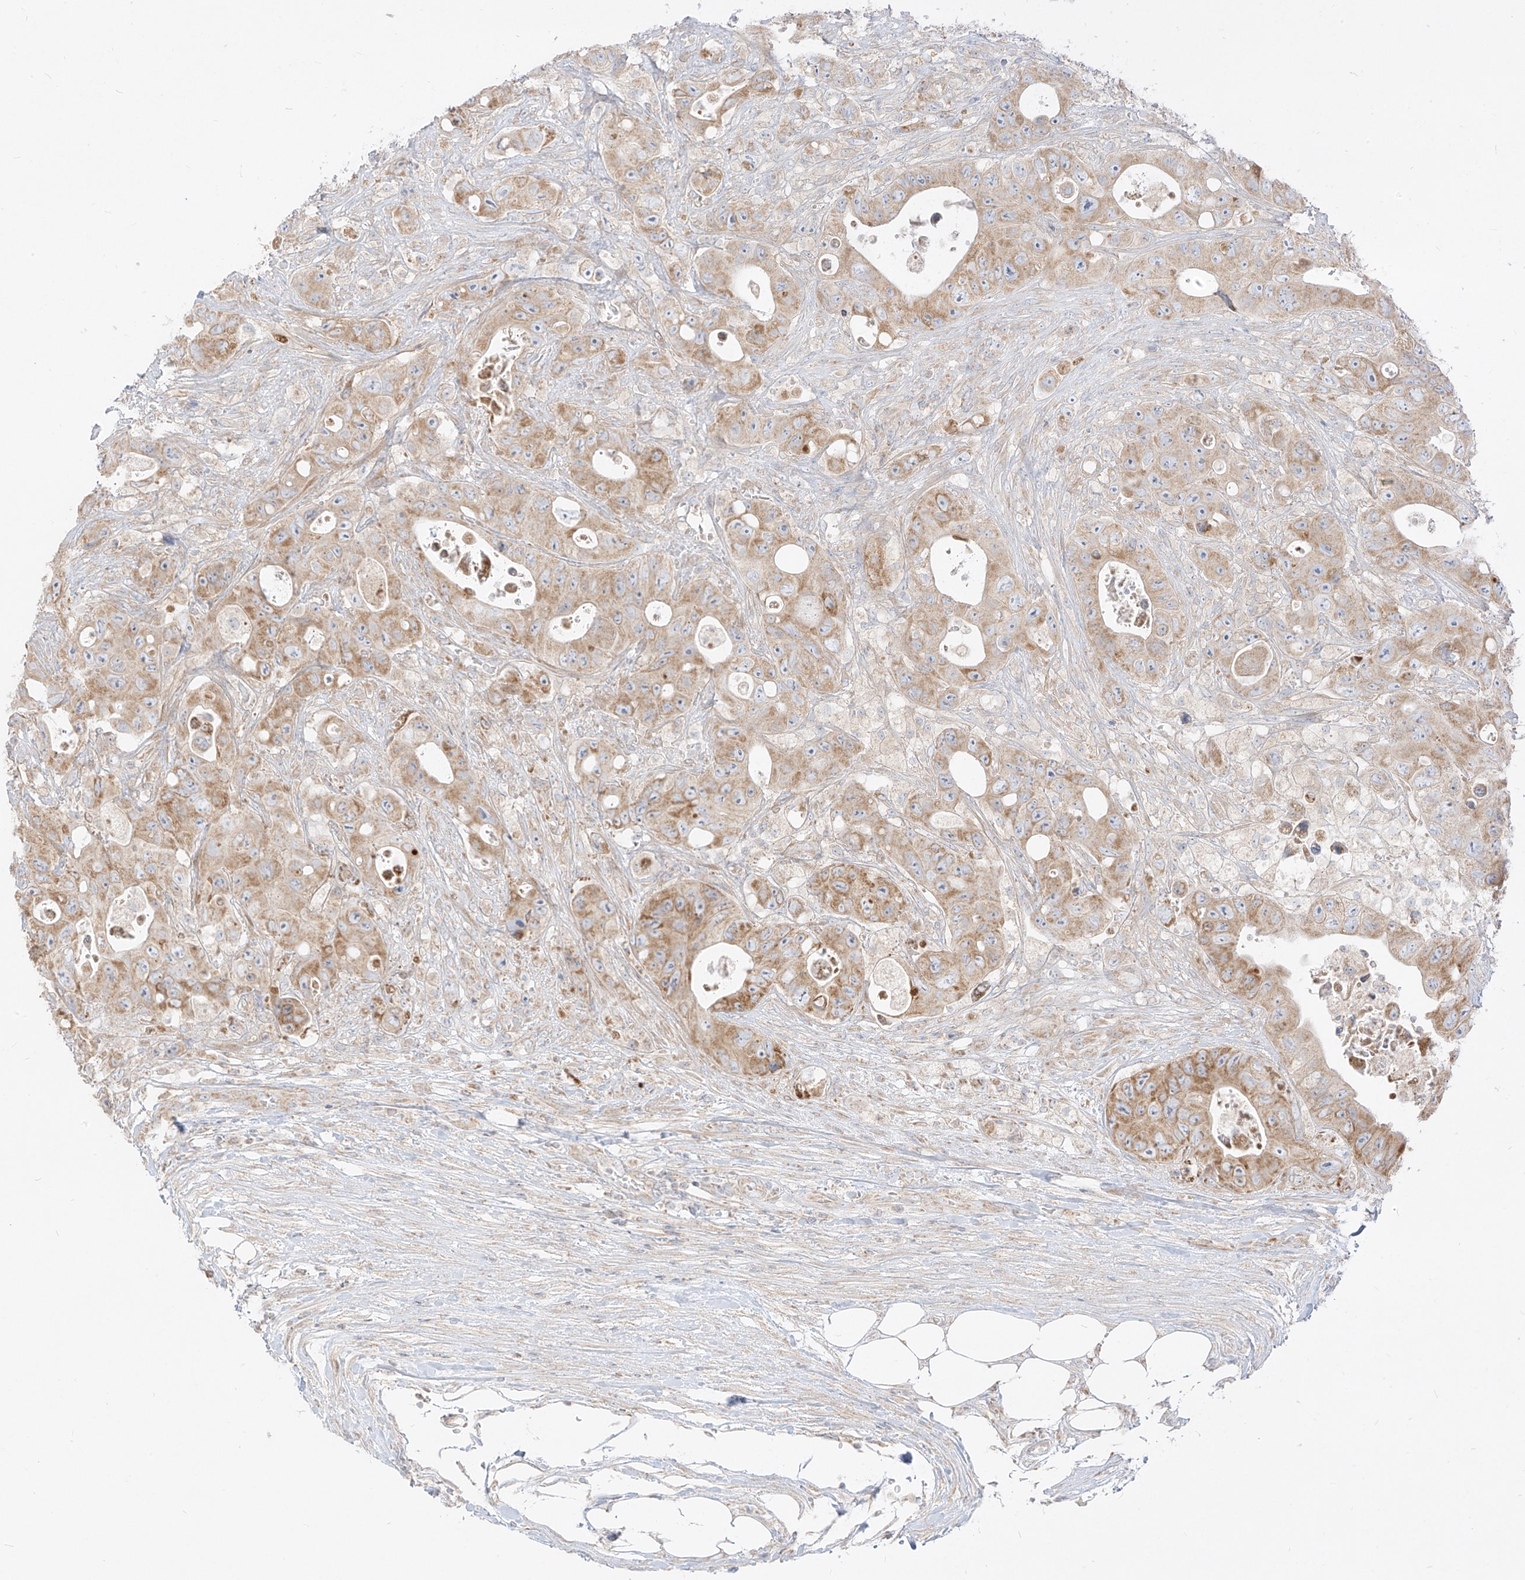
{"staining": {"intensity": "moderate", "quantity": ">75%", "location": "cytoplasmic/membranous"}, "tissue": "colorectal cancer", "cell_type": "Tumor cells", "image_type": "cancer", "snomed": [{"axis": "morphology", "description": "Adenocarcinoma, NOS"}, {"axis": "topography", "description": "Colon"}], "caption": "Immunohistochemical staining of human colorectal adenocarcinoma shows medium levels of moderate cytoplasmic/membranous staining in about >75% of tumor cells.", "gene": "ZIM3", "patient": {"sex": "female", "age": 46}}